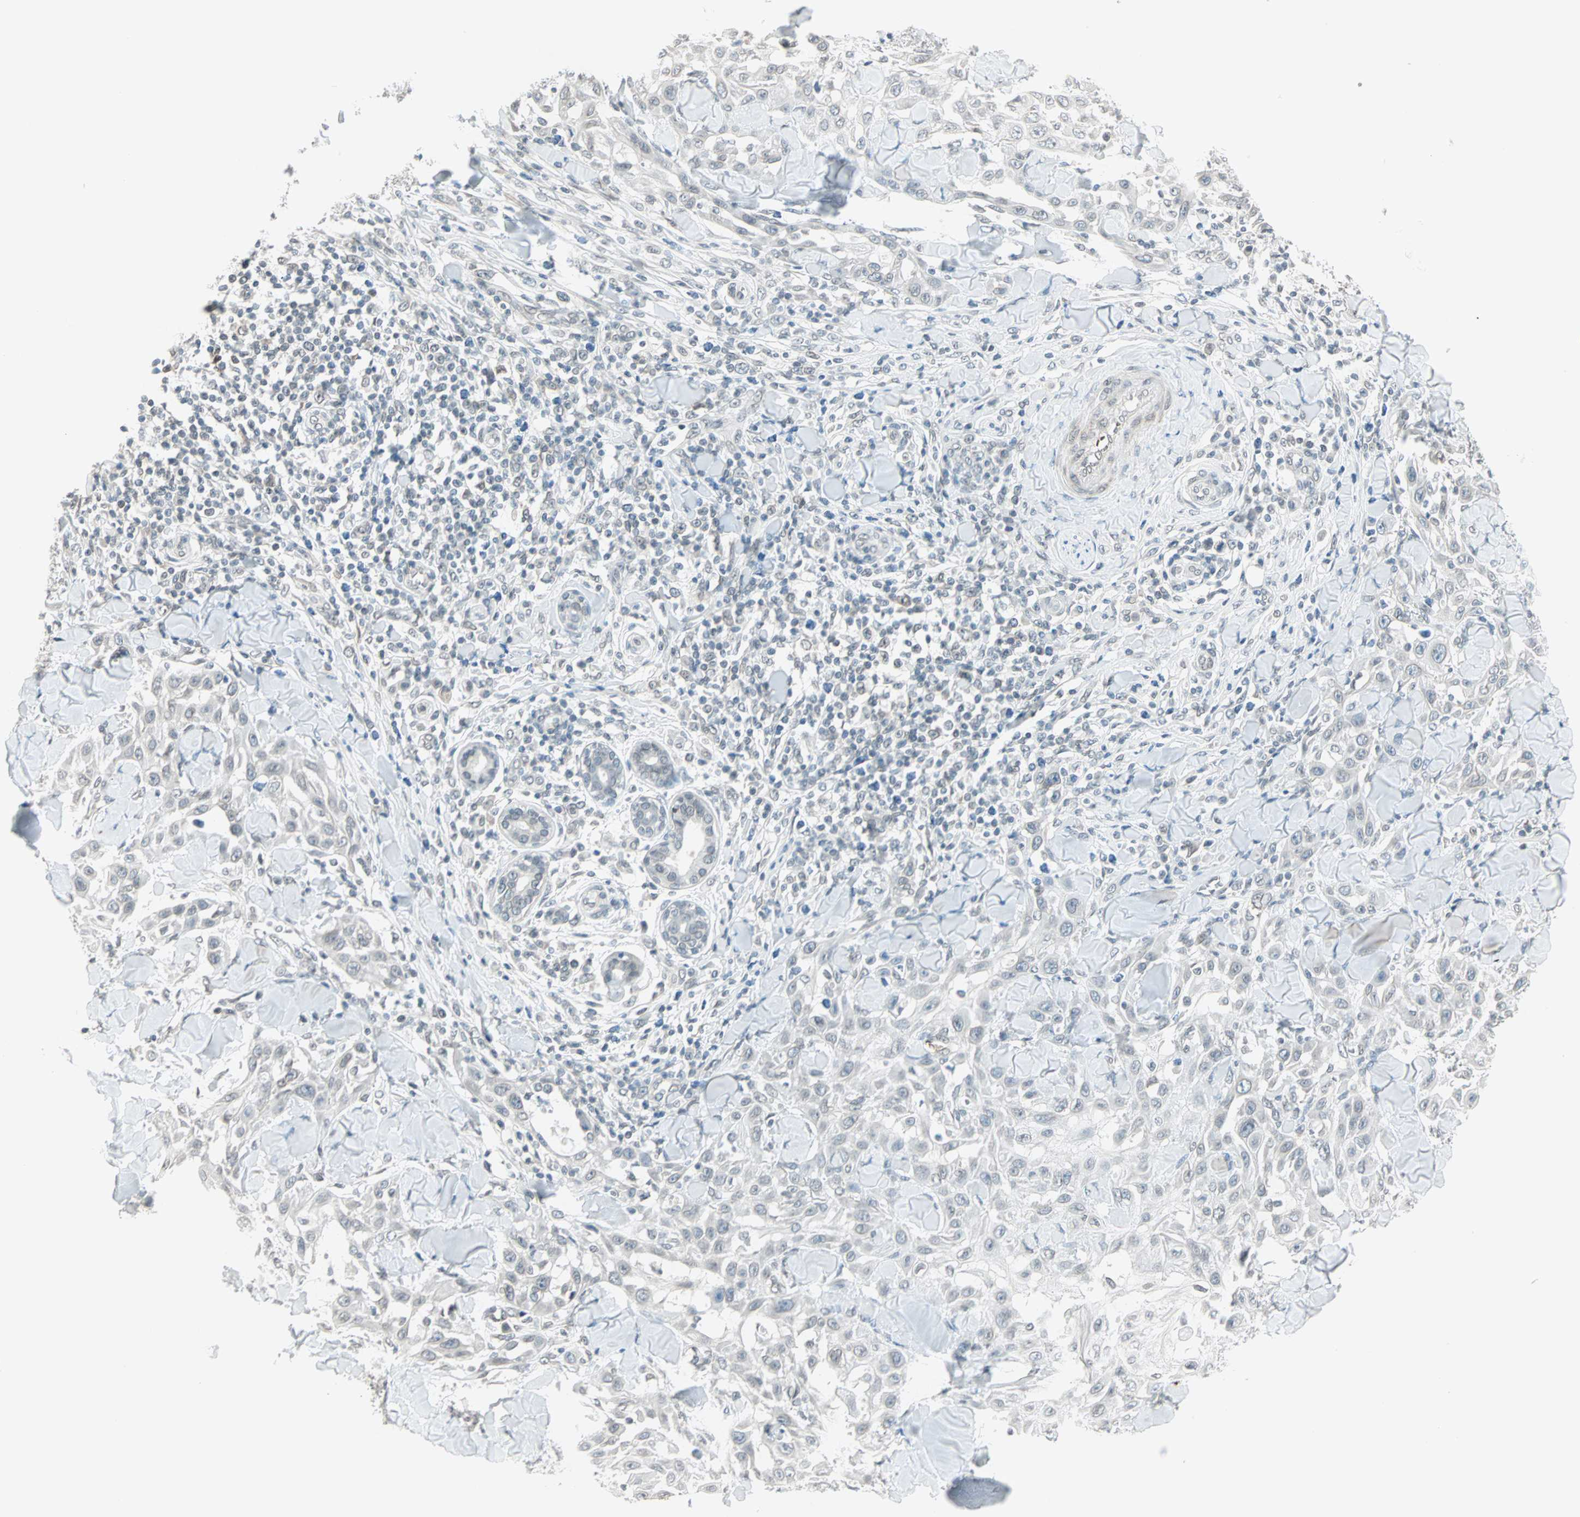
{"staining": {"intensity": "negative", "quantity": "none", "location": "none"}, "tissue": "skin cancer", "cell_type": "Tumor cells", "image_type": "cancer", "snomed": [{"axis": "morphology", "description": "Squamous cell carcinoma, NOS"}, {"axis": "topography", "description": "Skin"}], "caption": "The immunohistochemistry photomicrograph has no significant staining in tumor cells of skin cancer tissue.", "gene": "BCAN", "patient": {"sex": "male", "age": 24}}